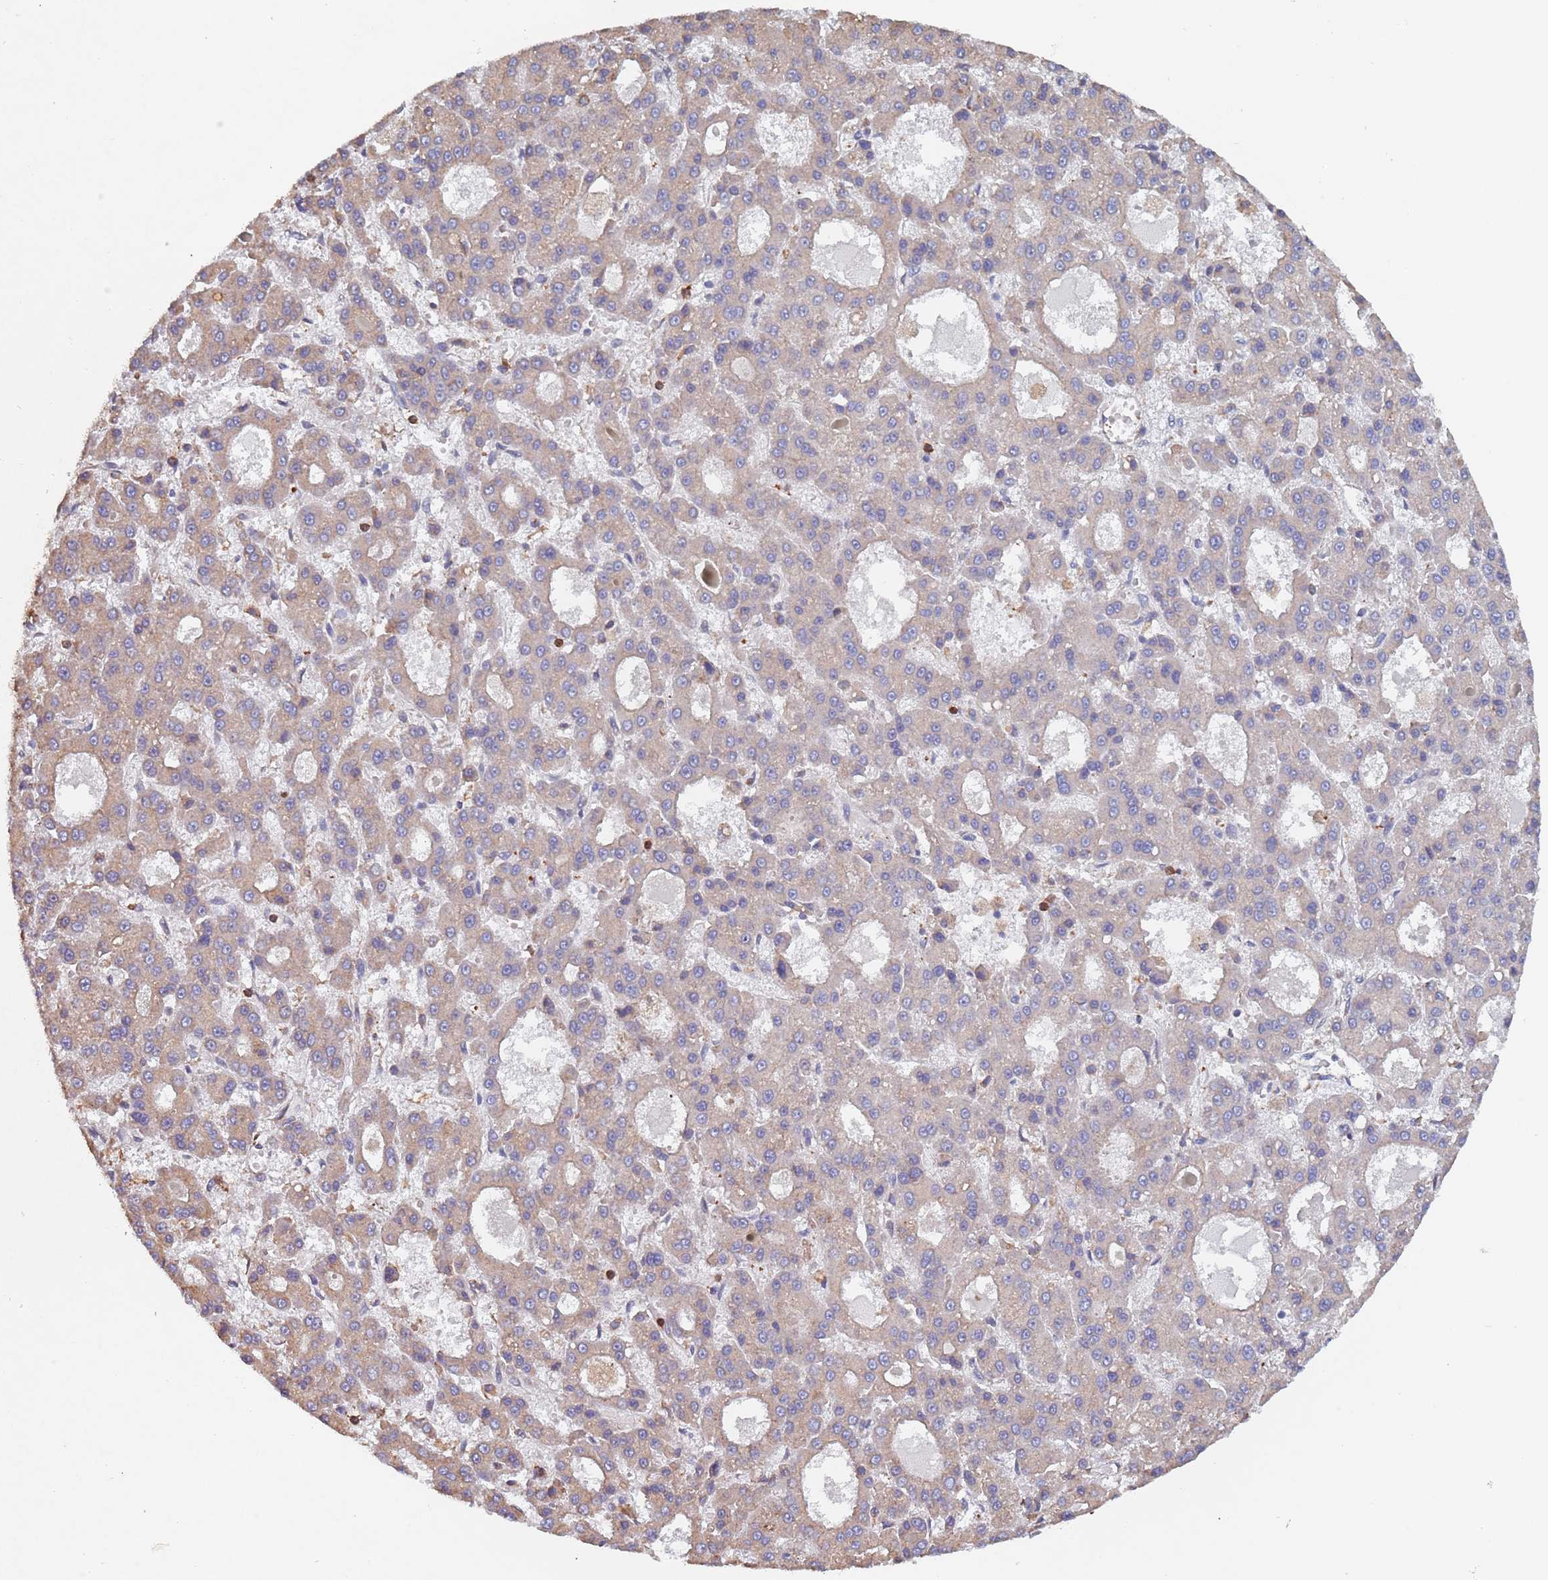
{"staining": {"intensity": "weak", "quantity": "<25%", "location": "cytoplasmic/membranous"}, "tissue": "liver cancer", "cell_type": "Tumor cells", "image_type": "cancer", "snomed": [{"axis": "morphology", "description": "Carcinoma, Hepatocellular, NOS"}, {"axis": "topography", "description": "Liver"}], "caption": "IHC histopathology image of hepatocellular carcinoma (liver) stained for a protein (brown), which shows no expression in tumor cells.", "gene": "DCUN1D3", "patient": {"sex": "male", "age": 70}}